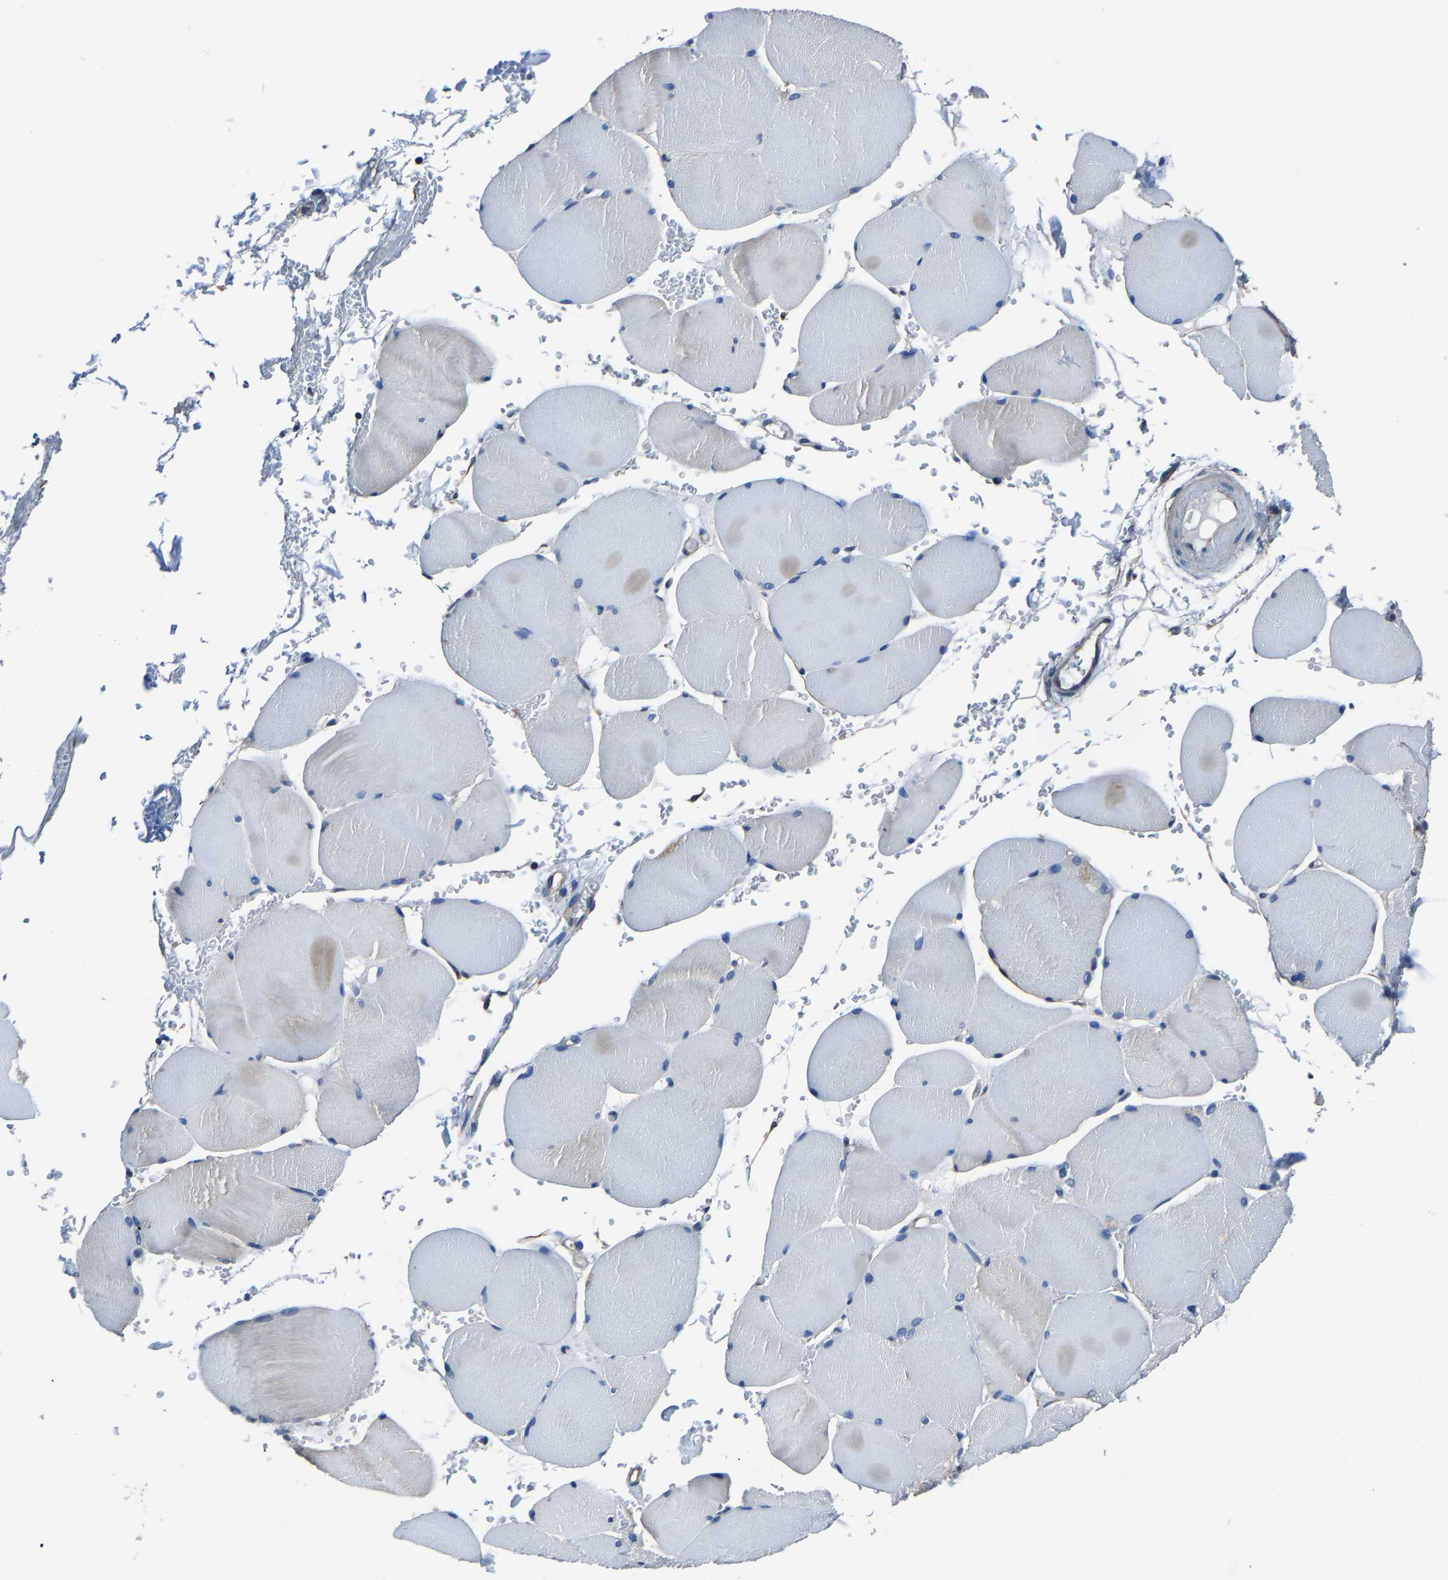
{"staining": {"intensity": "negative", "quantity": "none", "location": "none"}, "tissue": "skeletal muscle", "cell_type": "Myocytes", "image_type": "normal", "snomed": [{"axis": "morphology", "description": "Normal tissue, NOS"}, {"axis": "topography", "description": "Skin"}, {"axis": "topography", "description": "Skeletal muscle"}], "caption": "Micrograph shows no protein positivity in myocytes of unremarkable skeletal muscle. (IHC, brightfield microscopy, high magnification).", "gene": "STRBP", "patient": {"sex": "male", "age": 83}}